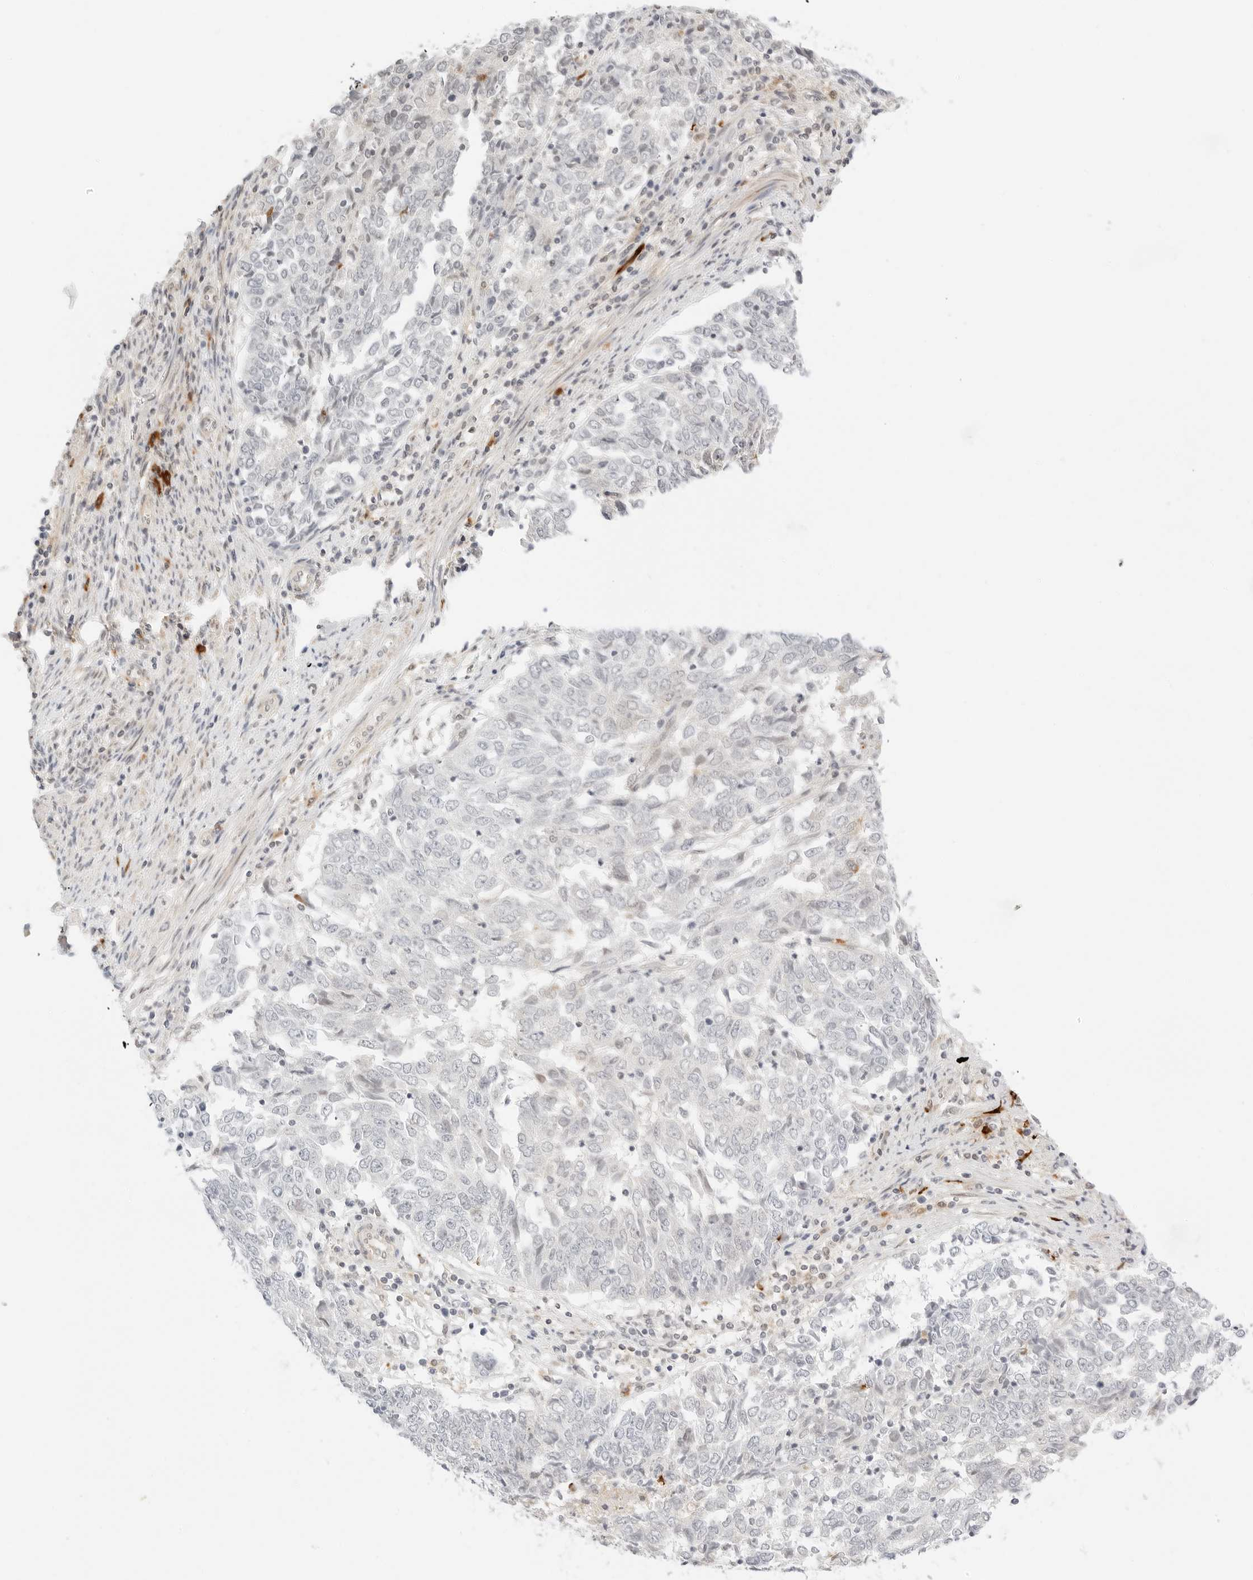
{"staining": {"intensity": "negative", "quantity": "none", "location": "none"}, "tissue": "endometrial cancer", "cell_type": "Tumor cells", "image_type": "cancer", "snomed": [{"axis": "morphology", "description": "Adenocarcinoma, NOS"}, {"axis": "topography", "description": "Endometrium"}], "caption": "Micrograph shows no protein expression in tumor cells of adenocarcinoma (endometrial) tissue.", "gene": "TEKT2", "patient": {"sex": "female", "age": 80}}